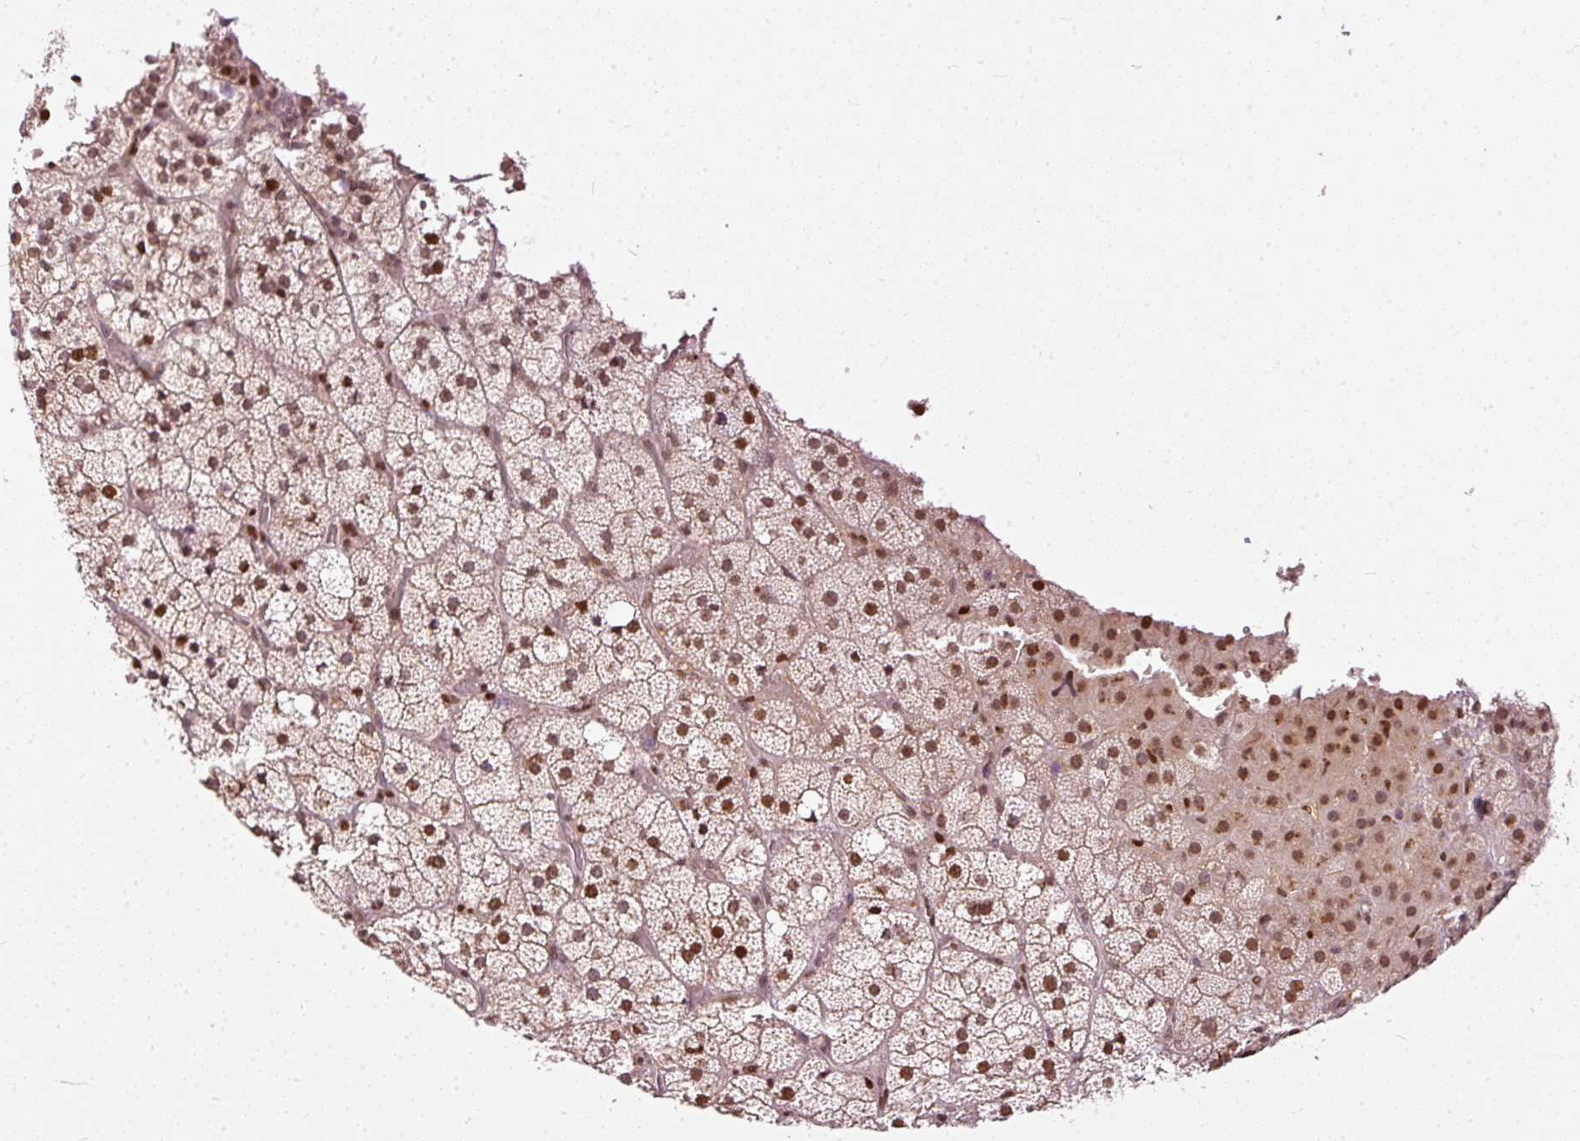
{"staining": {"intensity": "moderate", "quantity": ">75%", "location": "nuclear"}, "tissue": "adrenal gland", "cell_type": "Glandular cells", "image_type": "normal", "snomed": [{"axis": "morphology", "description": "Normal tissue, NOS"}, {"axis": "topography", "description": "Adrenal gland"}], "caption": "IHC staining of benign adrenal gland, which shows medium levels of moderate nuclear positivity in about >75% of glandular cells indicating moderate nuclear protein expression. The staining was performed using DAB (3,3'-diaminobenzidine) (brown) for protein detection and nuclei were counterstained in hematoxylin (blue).", "gene": "ZNF778", "patient": {"sex": "male", "age": 53}}